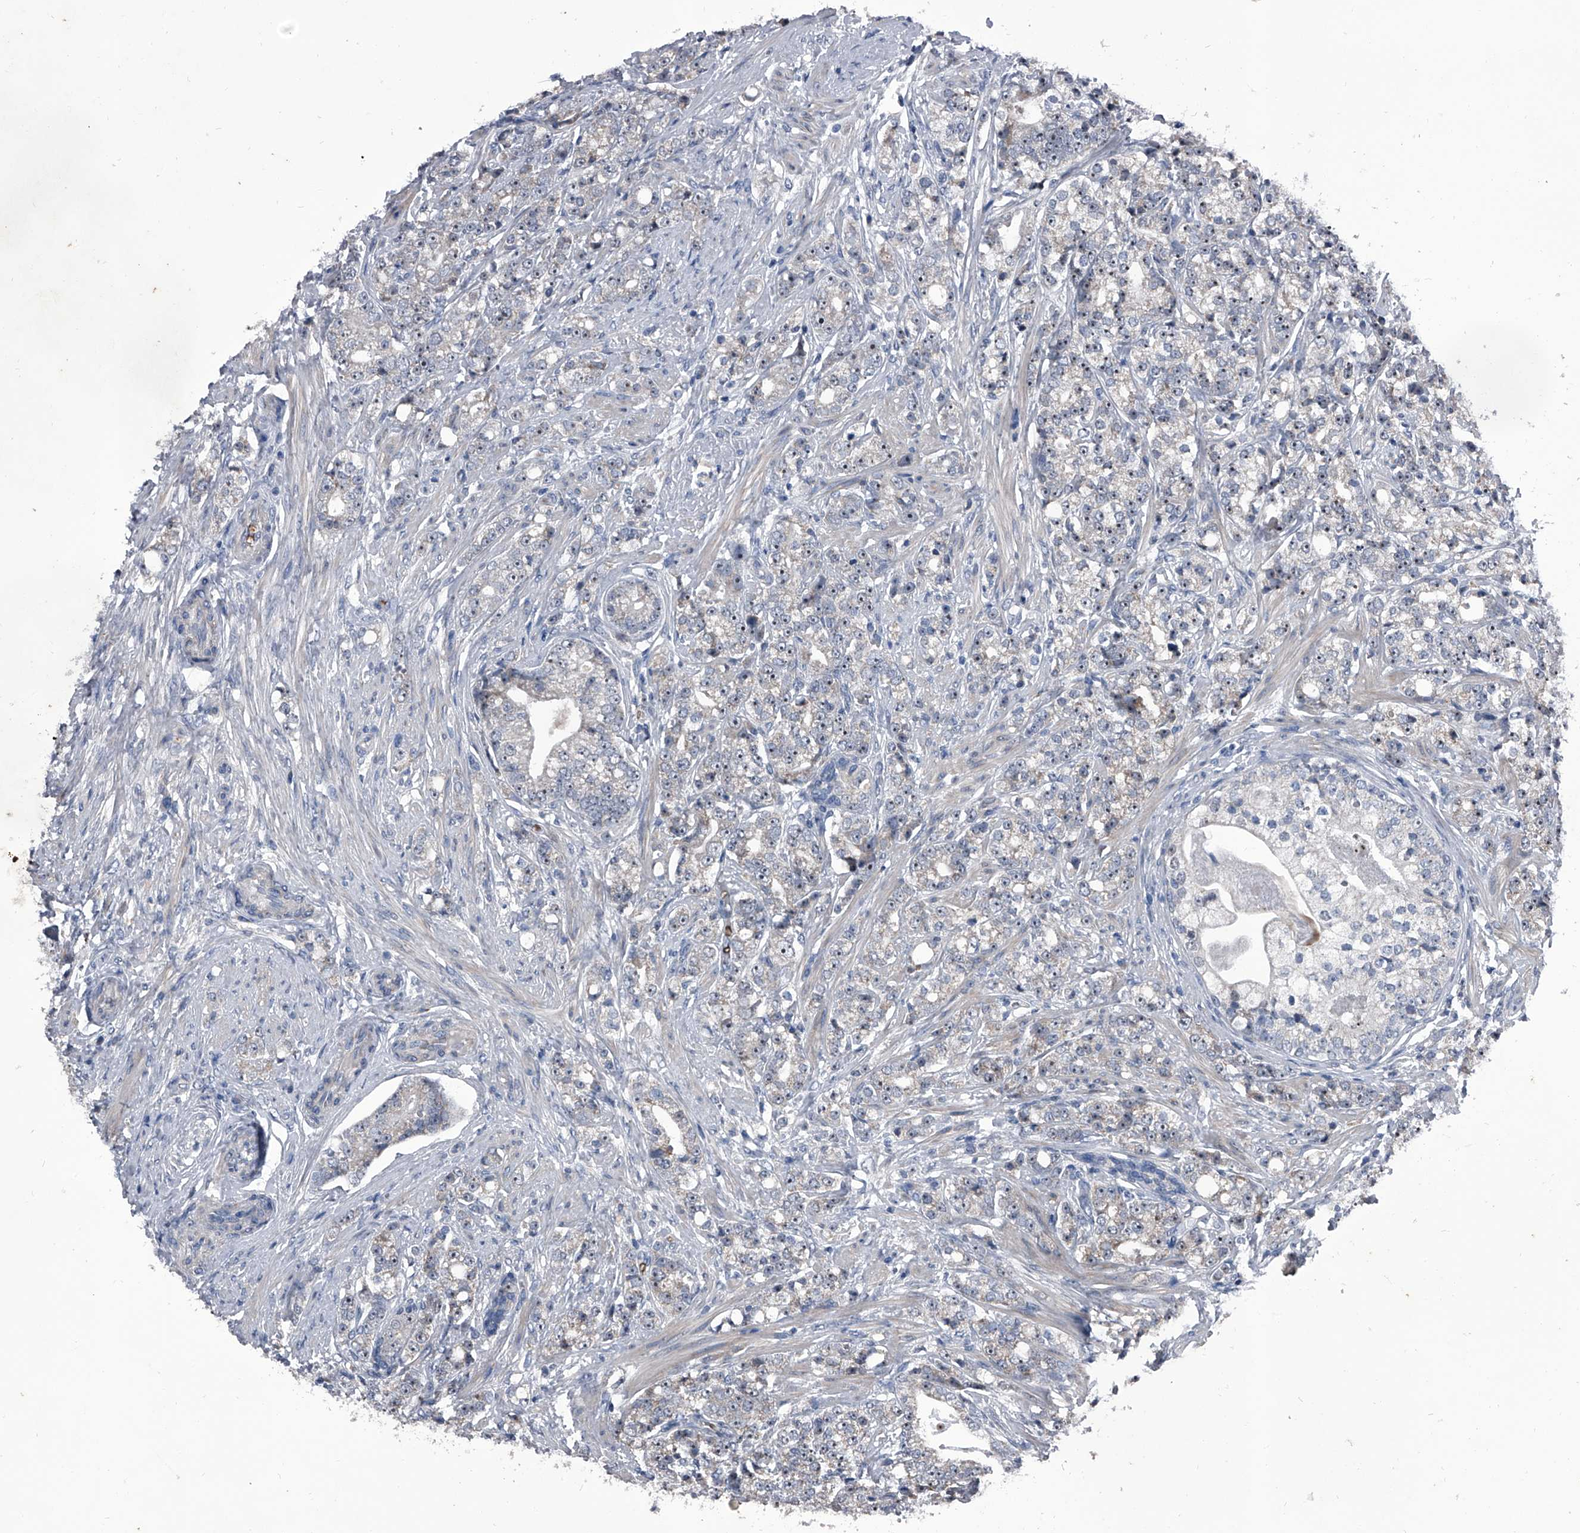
{"staining": {"intensity": "moderate", "quantity": "<25%", "location": "nuclear"}, "tissue": "prostate cancer", "cell_type": "Tumor cells", "image_type": "cancer", "snomed": [{"axis": "morphology", "description": "Adenocarcinoma, High grade"}, {"axis": "topography", "description": "Prostate"}], "caption": "Moderate nuclear staining is present in approximately <25% of tumor cells in prostate cancer. (Stains: DAB (3,3'-diaminobenzidine) in brown, nuclei in blue, Microscopy: brightfield microscopy at high magnification).", "gene": "CEP85L", "patient": {"sex": "male", "age": 69}}